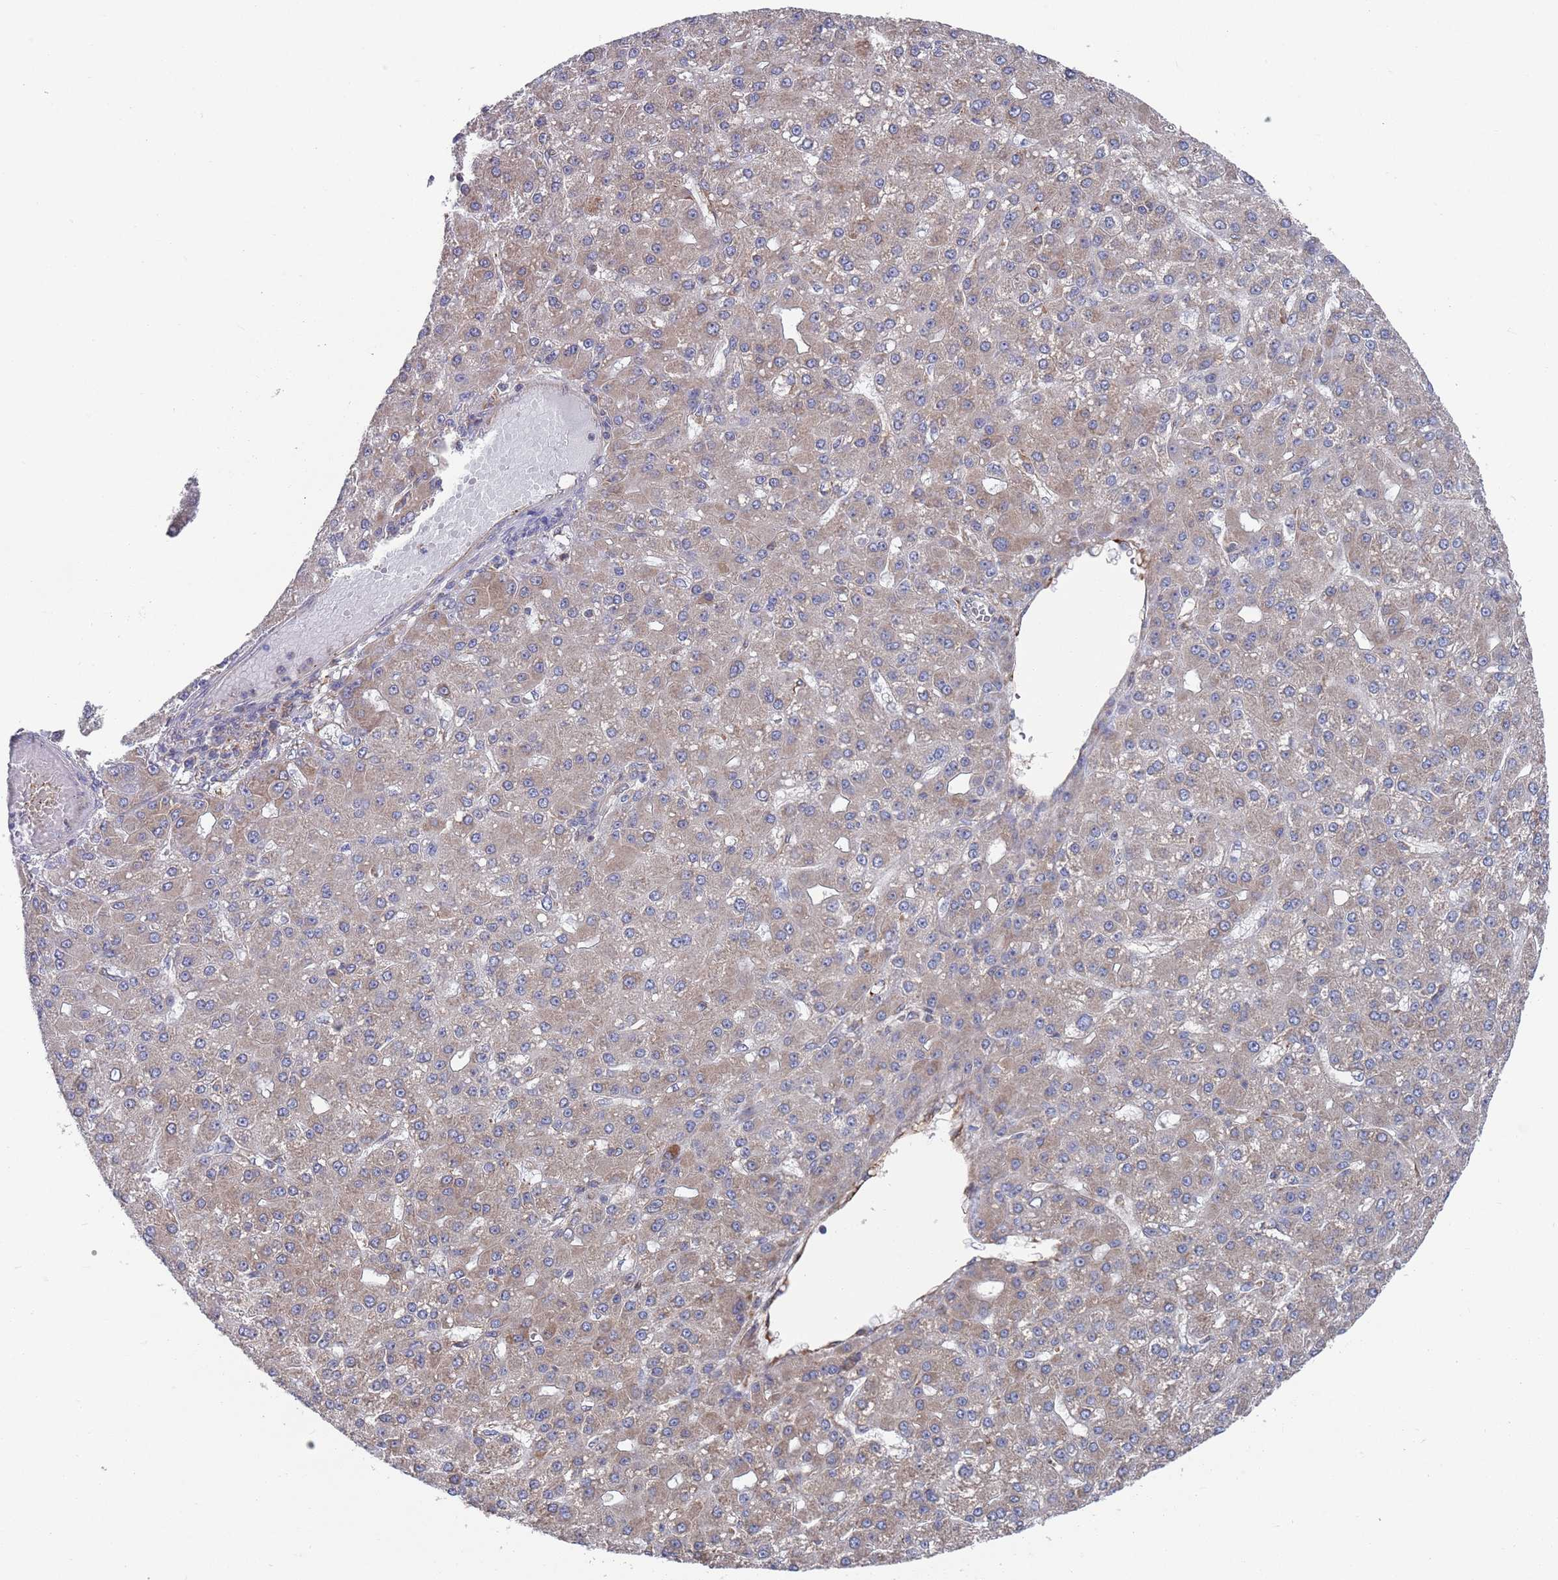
{"staining": {"intensity": "moderate", "quantity": "25%-75%", "location": "cytoplasmic/membranous"}, "tissue": "liver cancer", "cell_type": "Tumor cells", "image_type": "cancer", "snomed": [{"axis": "morphology", "description": "Carcinoma, Hepatocellular, NOS"}, {"axis": "topography", "description": "Liver"}], "caption": "The histopathology image shows immunohistochemical staining of liver cancer. There is moderate cytoplasmic/membranous expression is present in about 25%-75% of tumor cells. (DAB (3,3'-diaminobenzidine) = brown stain, brightfield microscopy at high magnification).", "gene": "GID8", "patient": {"sex": "male", "age": 67}}